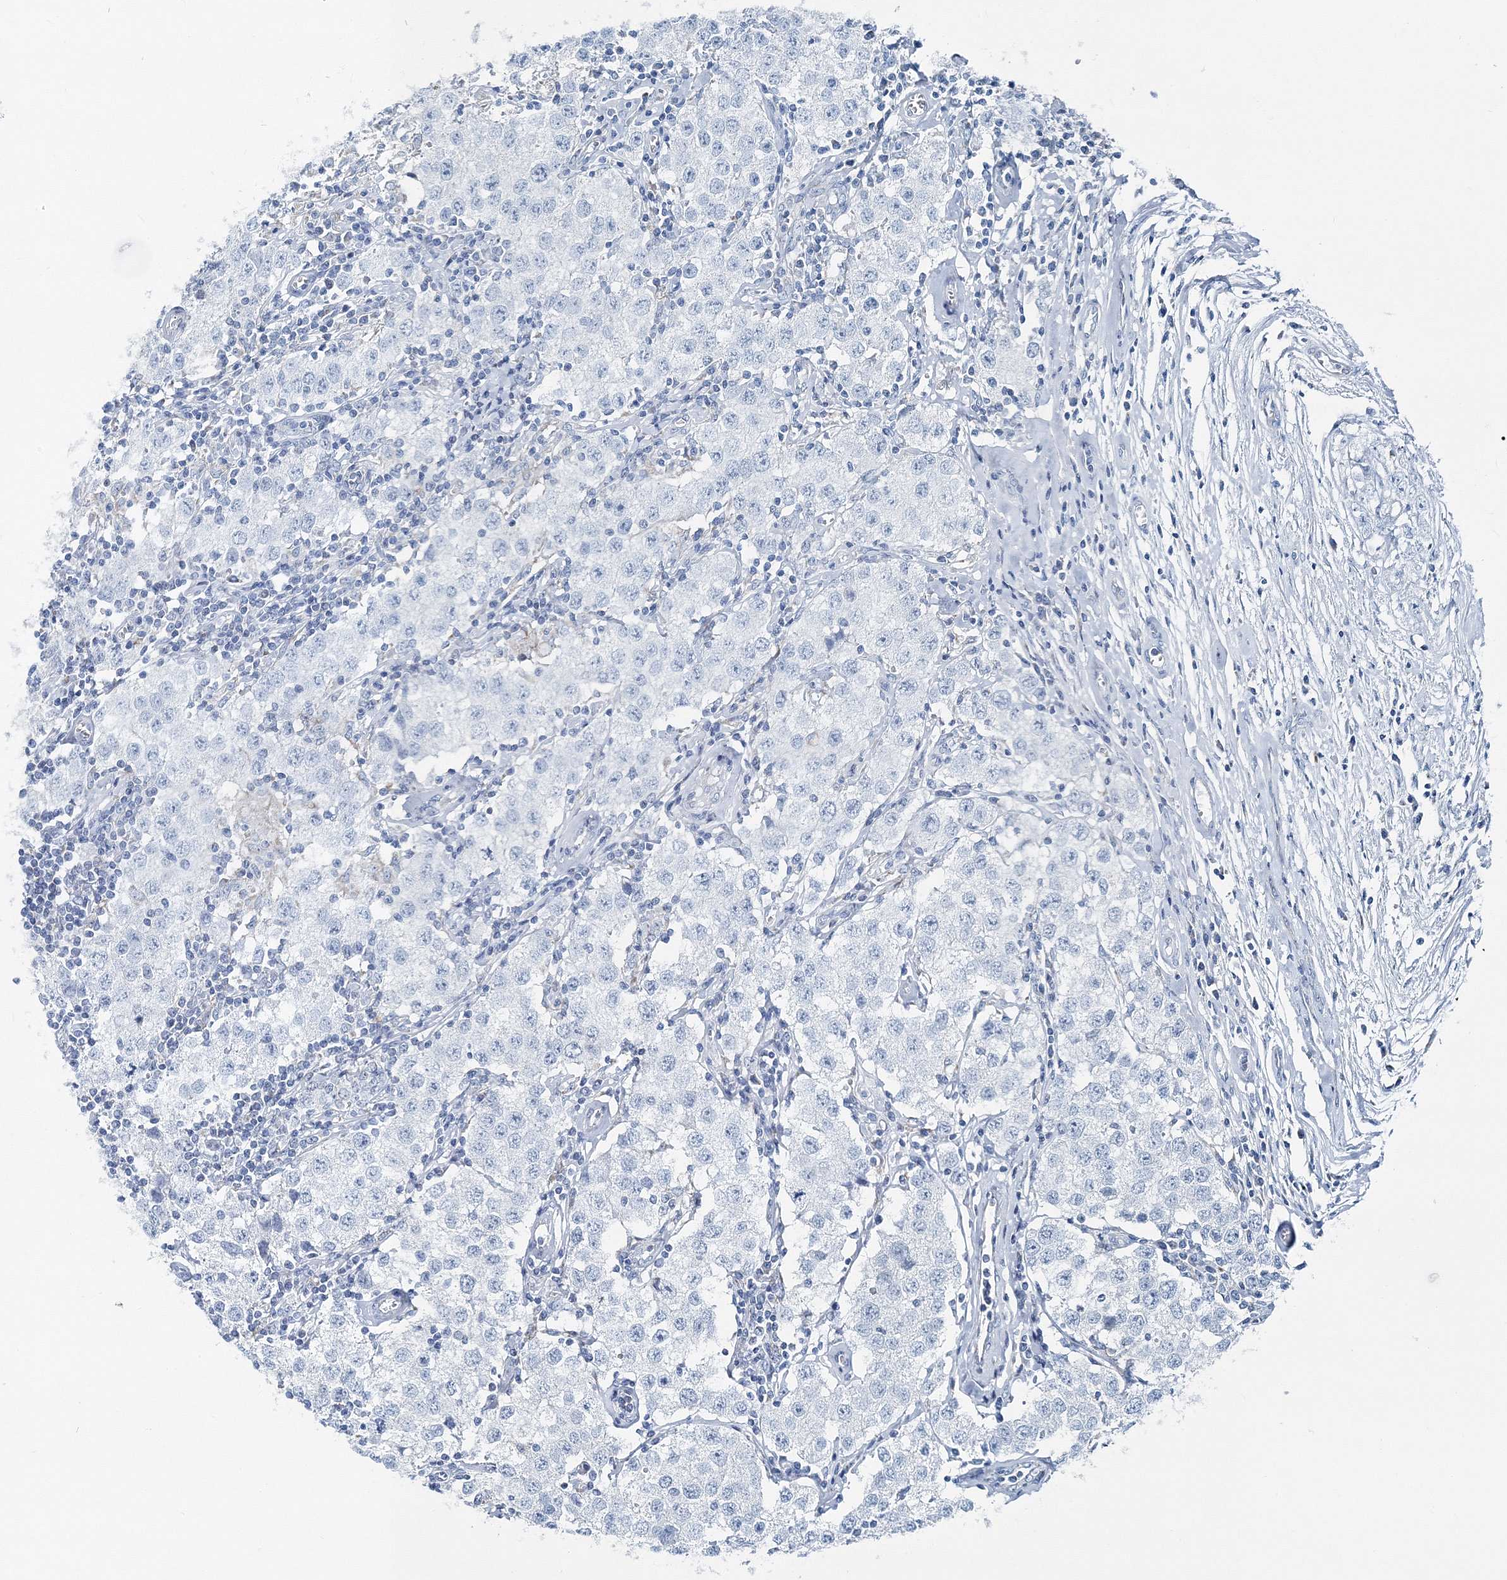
{"staining": {"intensity": "negative", "quantity": "none", "location": "none"}, "tissue": "testis cancer", "cell_type": "Tumor cells", "image_type": "cancer", "snomed": [{"axis": "morphology", "description": "Seminoma, NOS"}, {"axis": "morphology", "description": "Carcinoma, Embryonal, NOS"}, {"axis": "topography", "description": "Testis"}], "caption": "High power microscopy micrograph of an immunohistochemistry histopathology image of testis cancer (embryonal carcinoma), revealing no significant staining in tumor cells.", "gene": "GABARAPL2", "patient": {"sex": "male", "age": 43}}